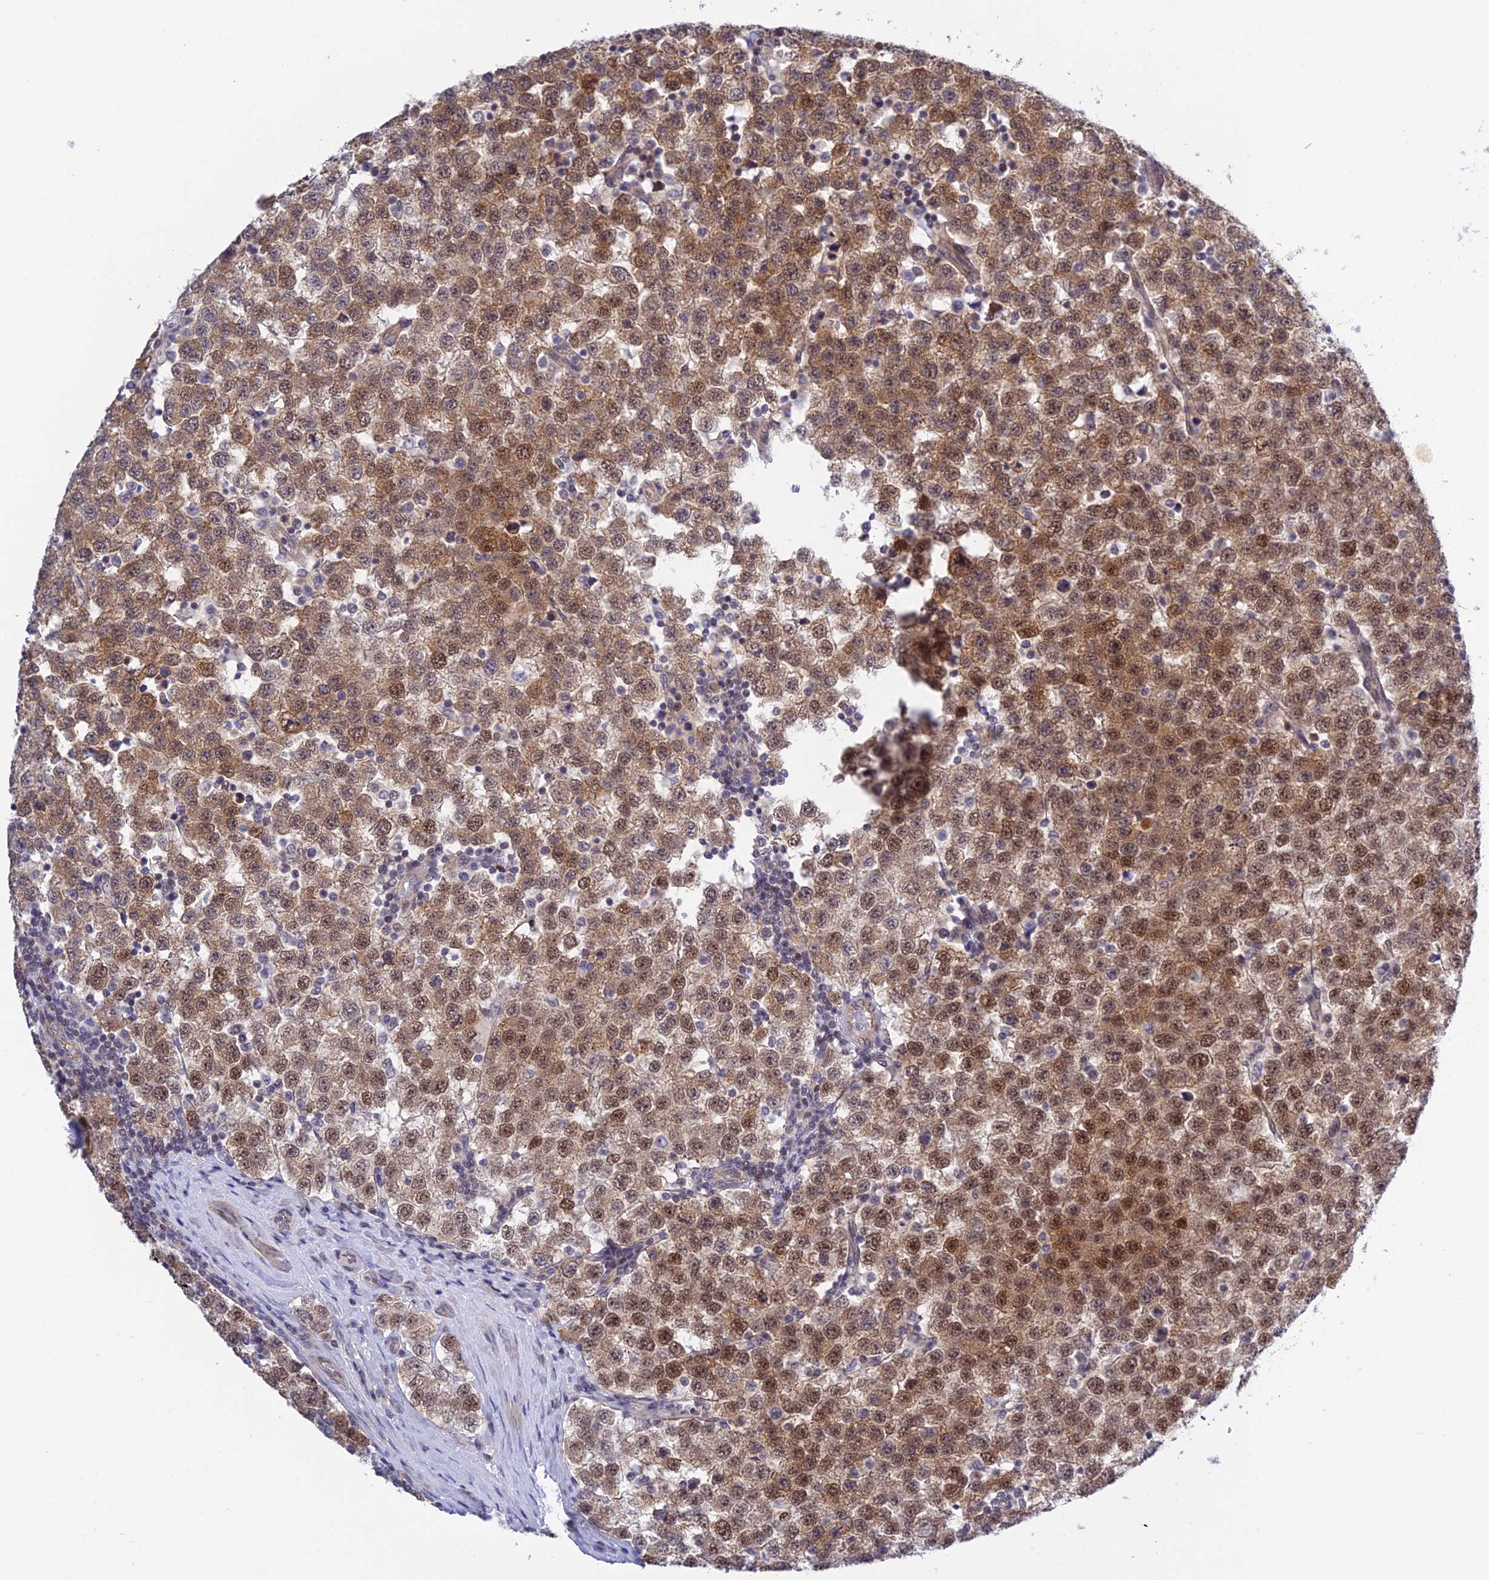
{"staining": {"intensity": "moderate", "quantity": ">75%", "location": "nuclear"}, "tissue": "testis cancer", "cell_type": "Tumor cells", "image_type": "cancer", "snomed": [{"axis": "morphology", "description": "Seminoma, NOS"}, {"axis": "topography", "description": "Testis"}], "caption": "High-magnification brightfield microscopy of testis cancer stained with DAB (brown) and counterstained with hematoxylin (blue). tumor cells exhibit moderate nuclear expression is present in about>75% of cells.", "gene": "TCEA1", "patient": {"sex": "male", "age": 34}}